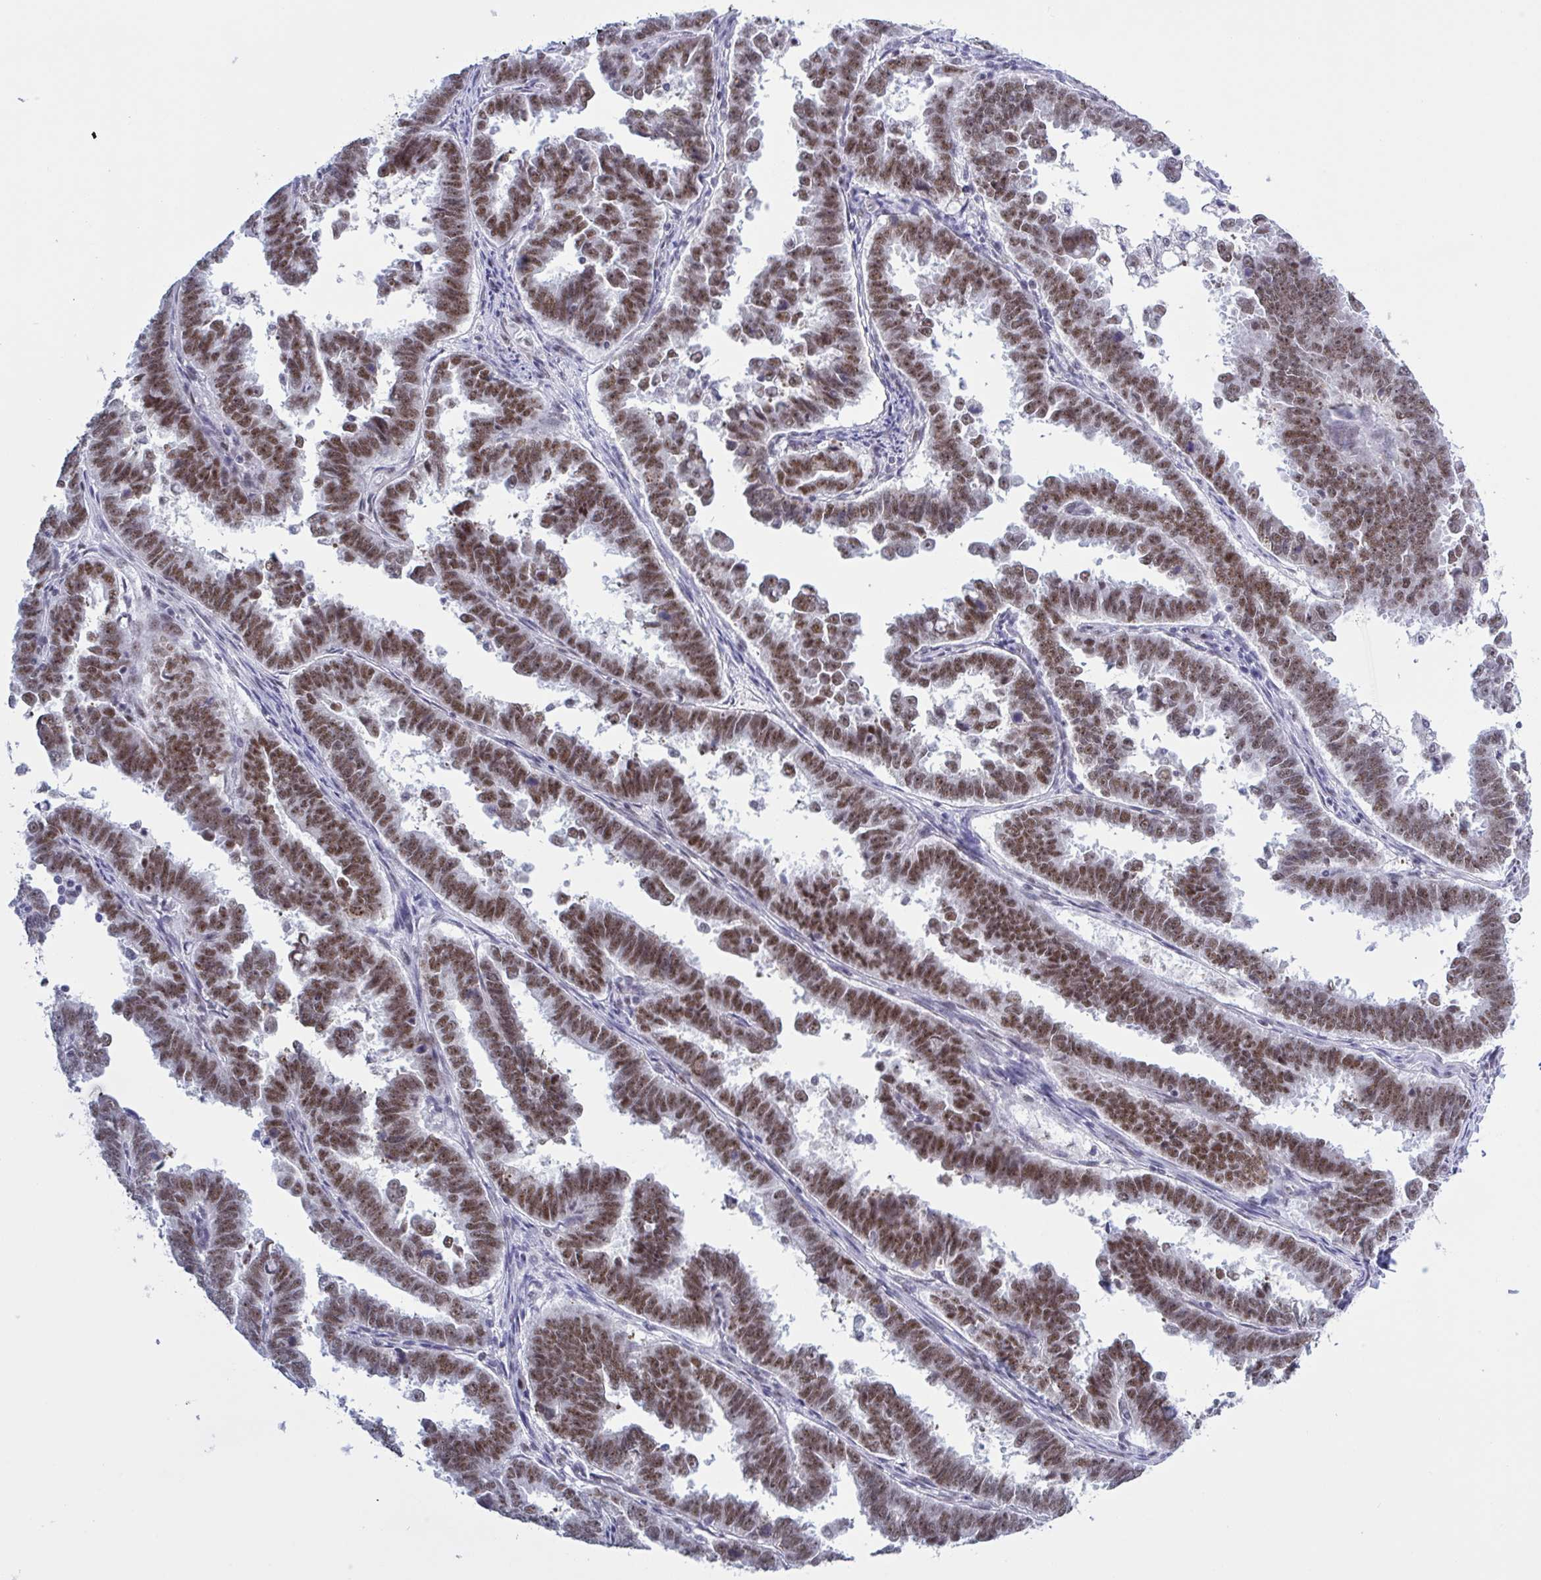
{"staining": {"intensity": "moderate", "quantity": ">75%", "location": "nuclear"}, "tissue": "endometrial cancer", "cell_type": "Tumor cells", "image_type": "cancer", "snomed": [{"axis": "morphology", "description": "Adenocarcinoma, NOS"}, {"axis": "topography", "description": "Endometrium"}], "caption": "High-magnification brightfield microscopy of endometrial adenocarcinoma stained with DAB (3,3'-diaminobenzidine) (brown) and counterstained with hematoxylin (blue). tumor cells exhibit moderate nuclear staining is appreciated in about>75% of cells.", "gene": "PPP1R10", "patient": {"sex": "female", "age": 75}}